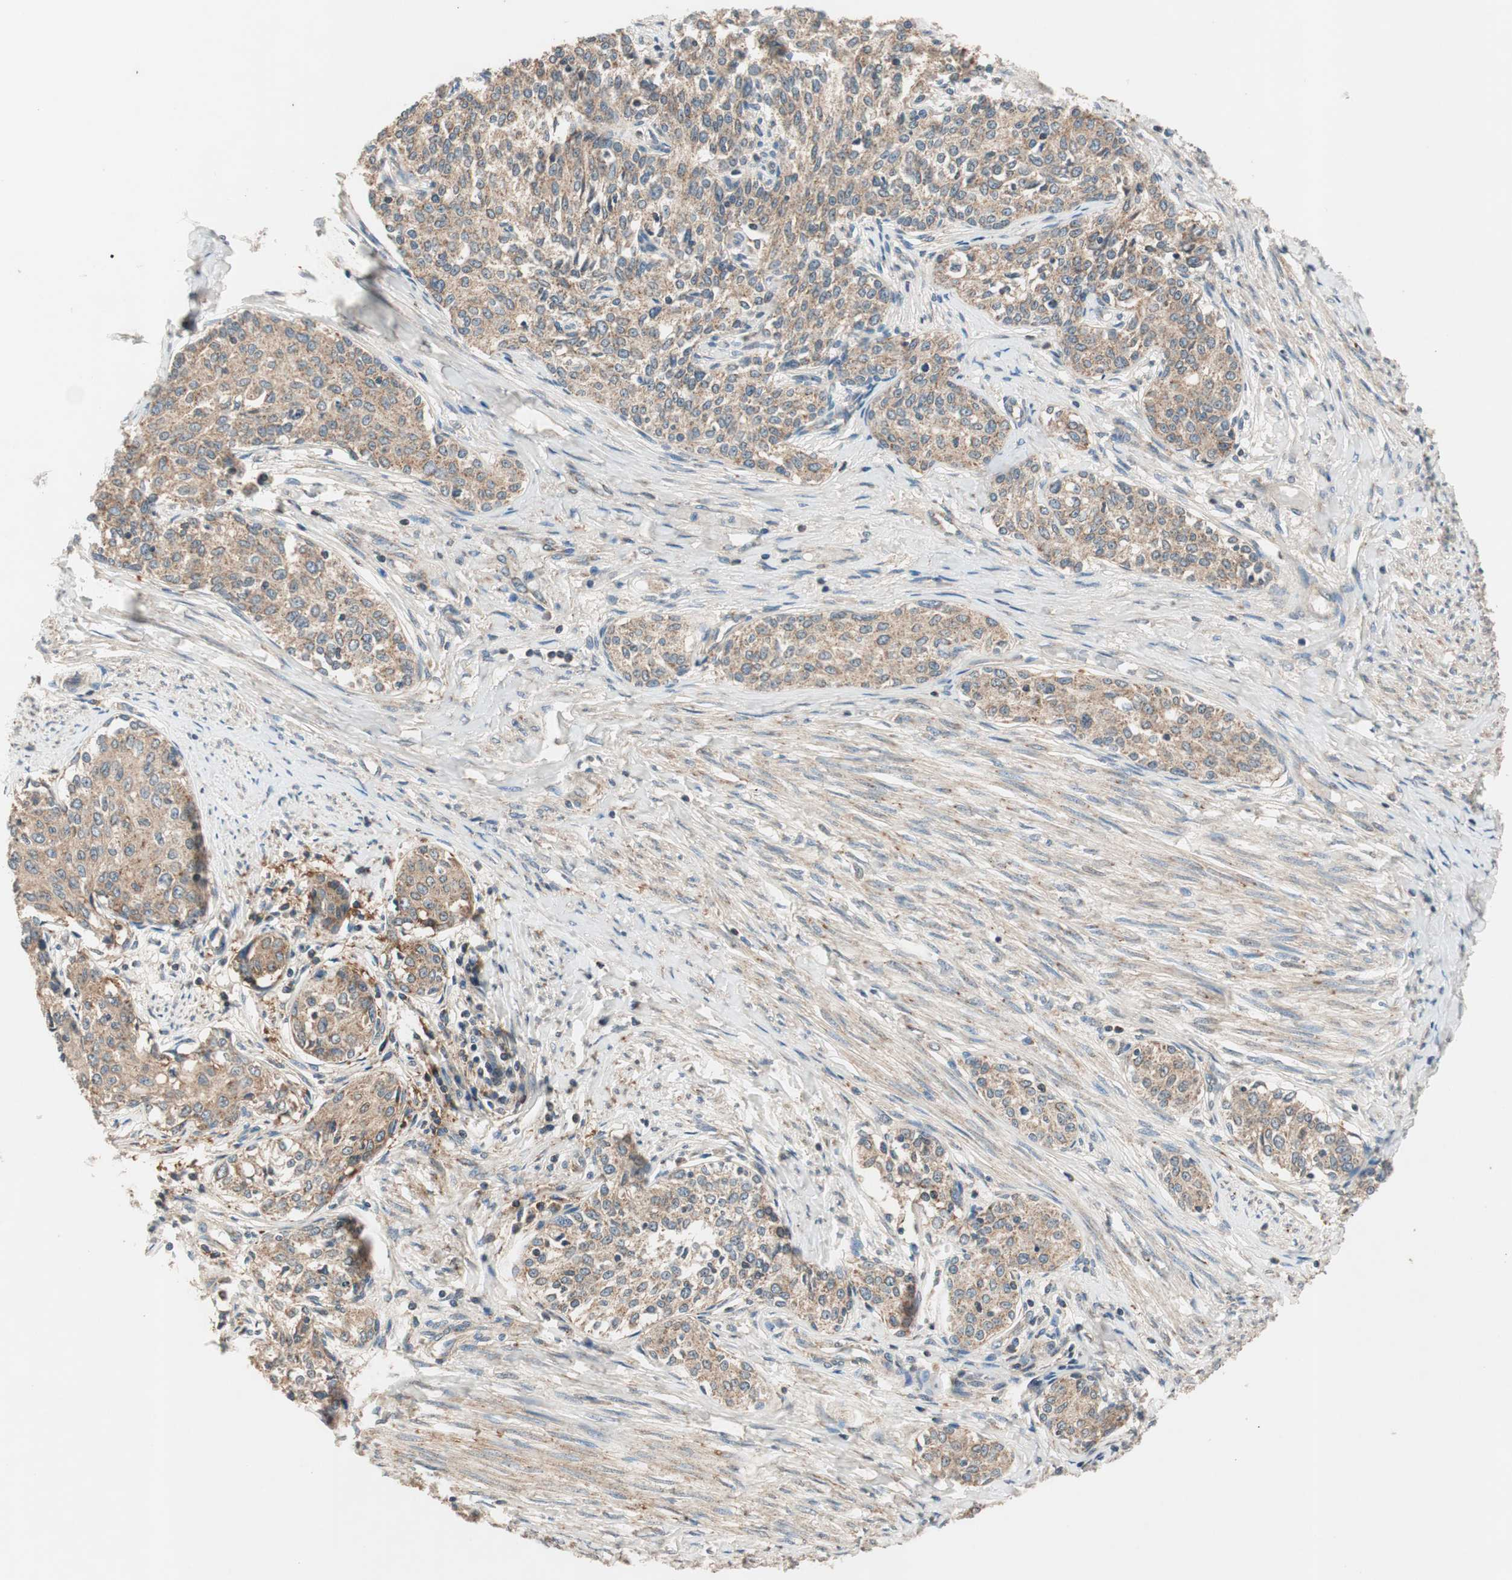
{"staining": {"intensity": "moderate", "quantity": ">75%", "location": "cytoplasmic/membranous"}, "tissue": "cervical cancer", "cell_type": "Tumor cells", "image_type": "cancer", "snomed": [{"axis": "morphology", "description": "Squamous cell carcinoma, NOS"}, {"axis": "morphology", "description": "Adenocarcinoma, NOS"}, {"axis": "topography", "description": "Cervix"}], "caption": "Moderate cytoplasmic/membranous expression for a protein is present in approximately >75% of tumor cells of cervical squamous cell carcinoma using immunohistochemistry (IHC).", "gene": "HPN", "patient": {"sex": "female", "age": 52}}